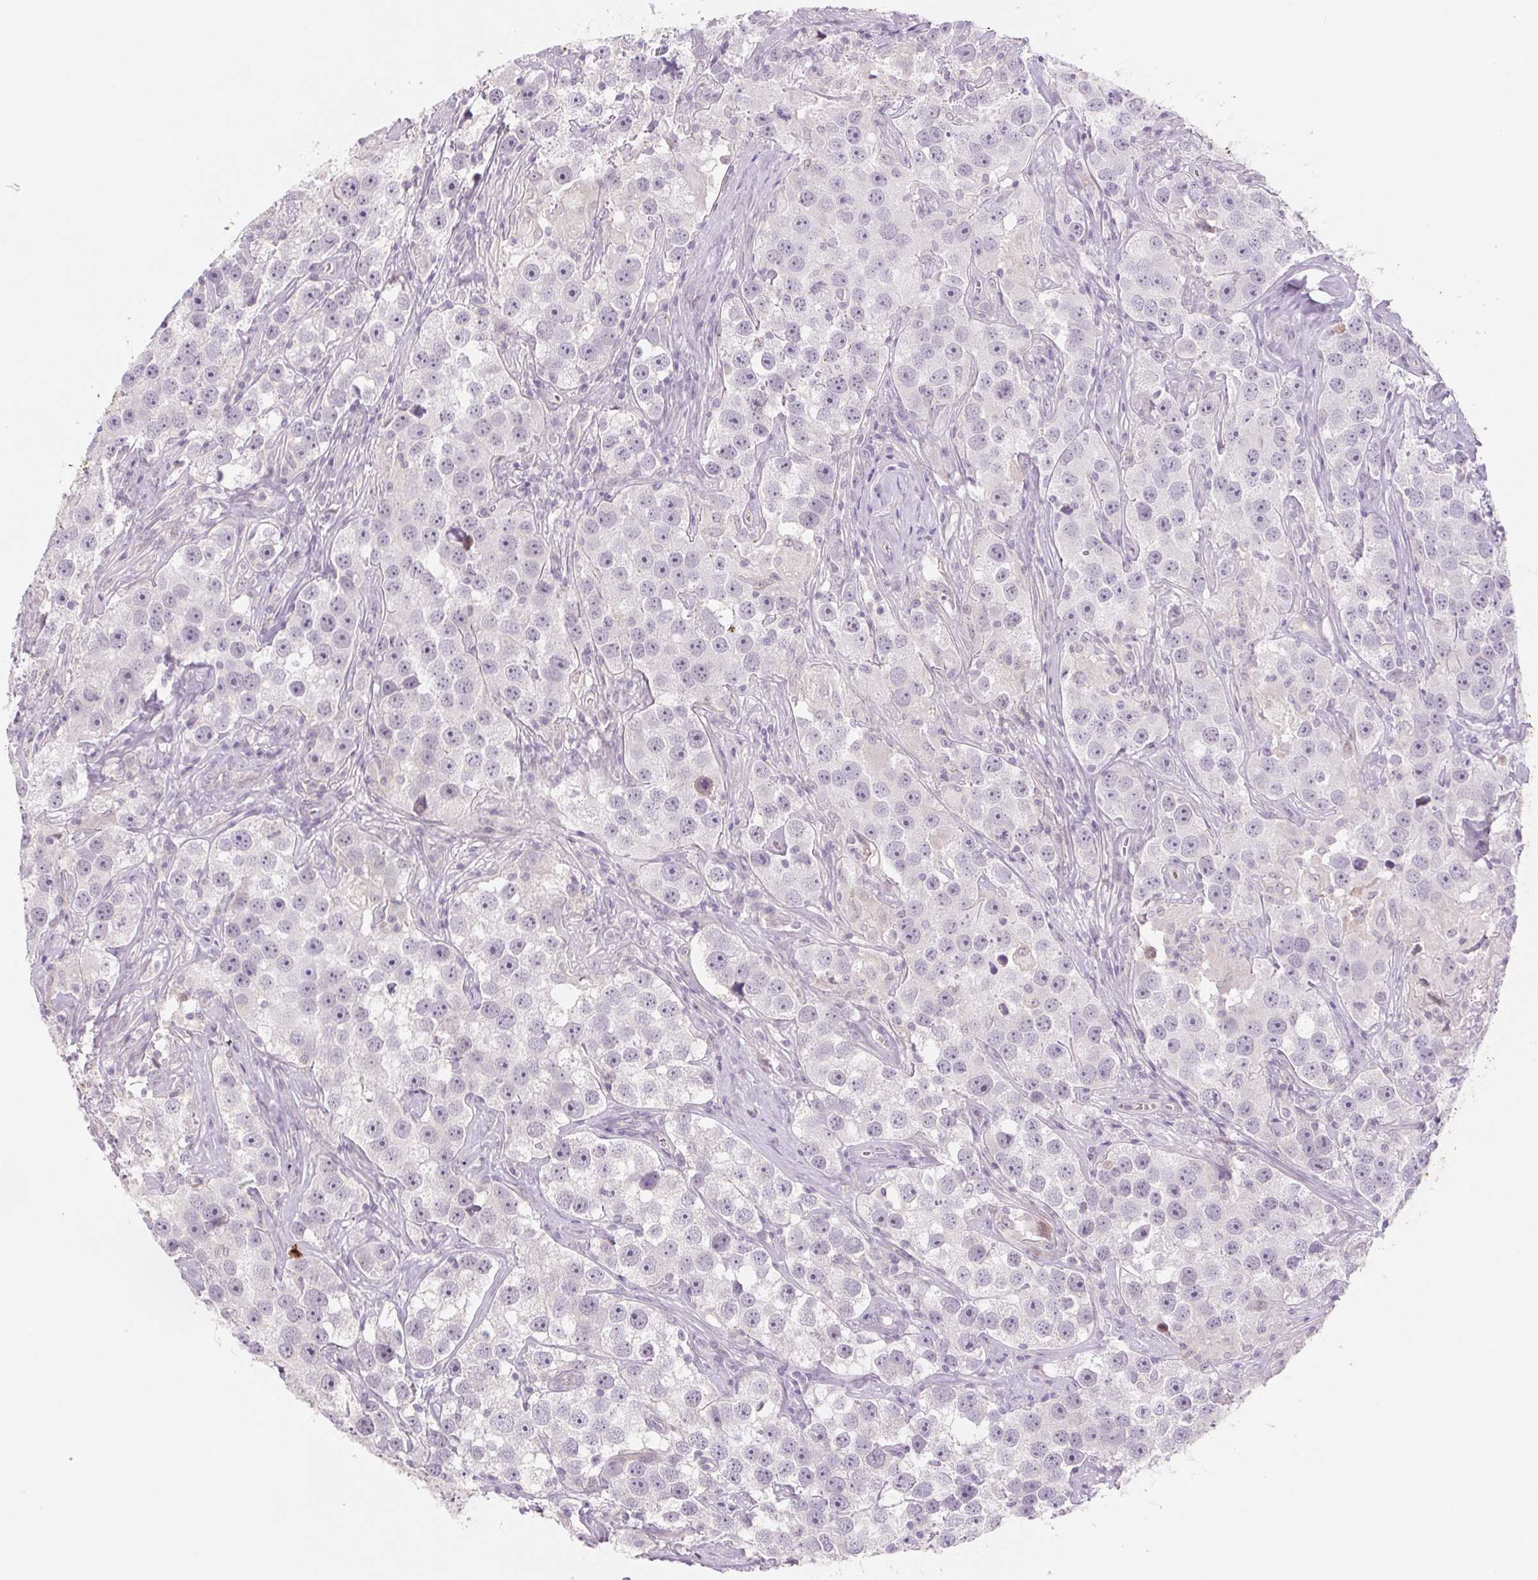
{"staining": {"intensity": "weak", "quantity": "<25%", "location": "nuclear"}, "tissue": "testis cancer", "cell_type": "Tumor cells", "image_type": "cancer", "snomed": [{"axis": "morphology", "description": "Seminoma, NOS"}, {"axis": "topography", "description": "Testis"}], "caption": "The micrograph exhibits no significant positivity in tumor cells of testis cancer. The staining is performed using DAB (3,3'-diaminobenzidine) brown chromogen with nuclei counter-stained in using hematoxylin.", "gene": "KRT1", "patient": {"sex": "male", "age": 49}}